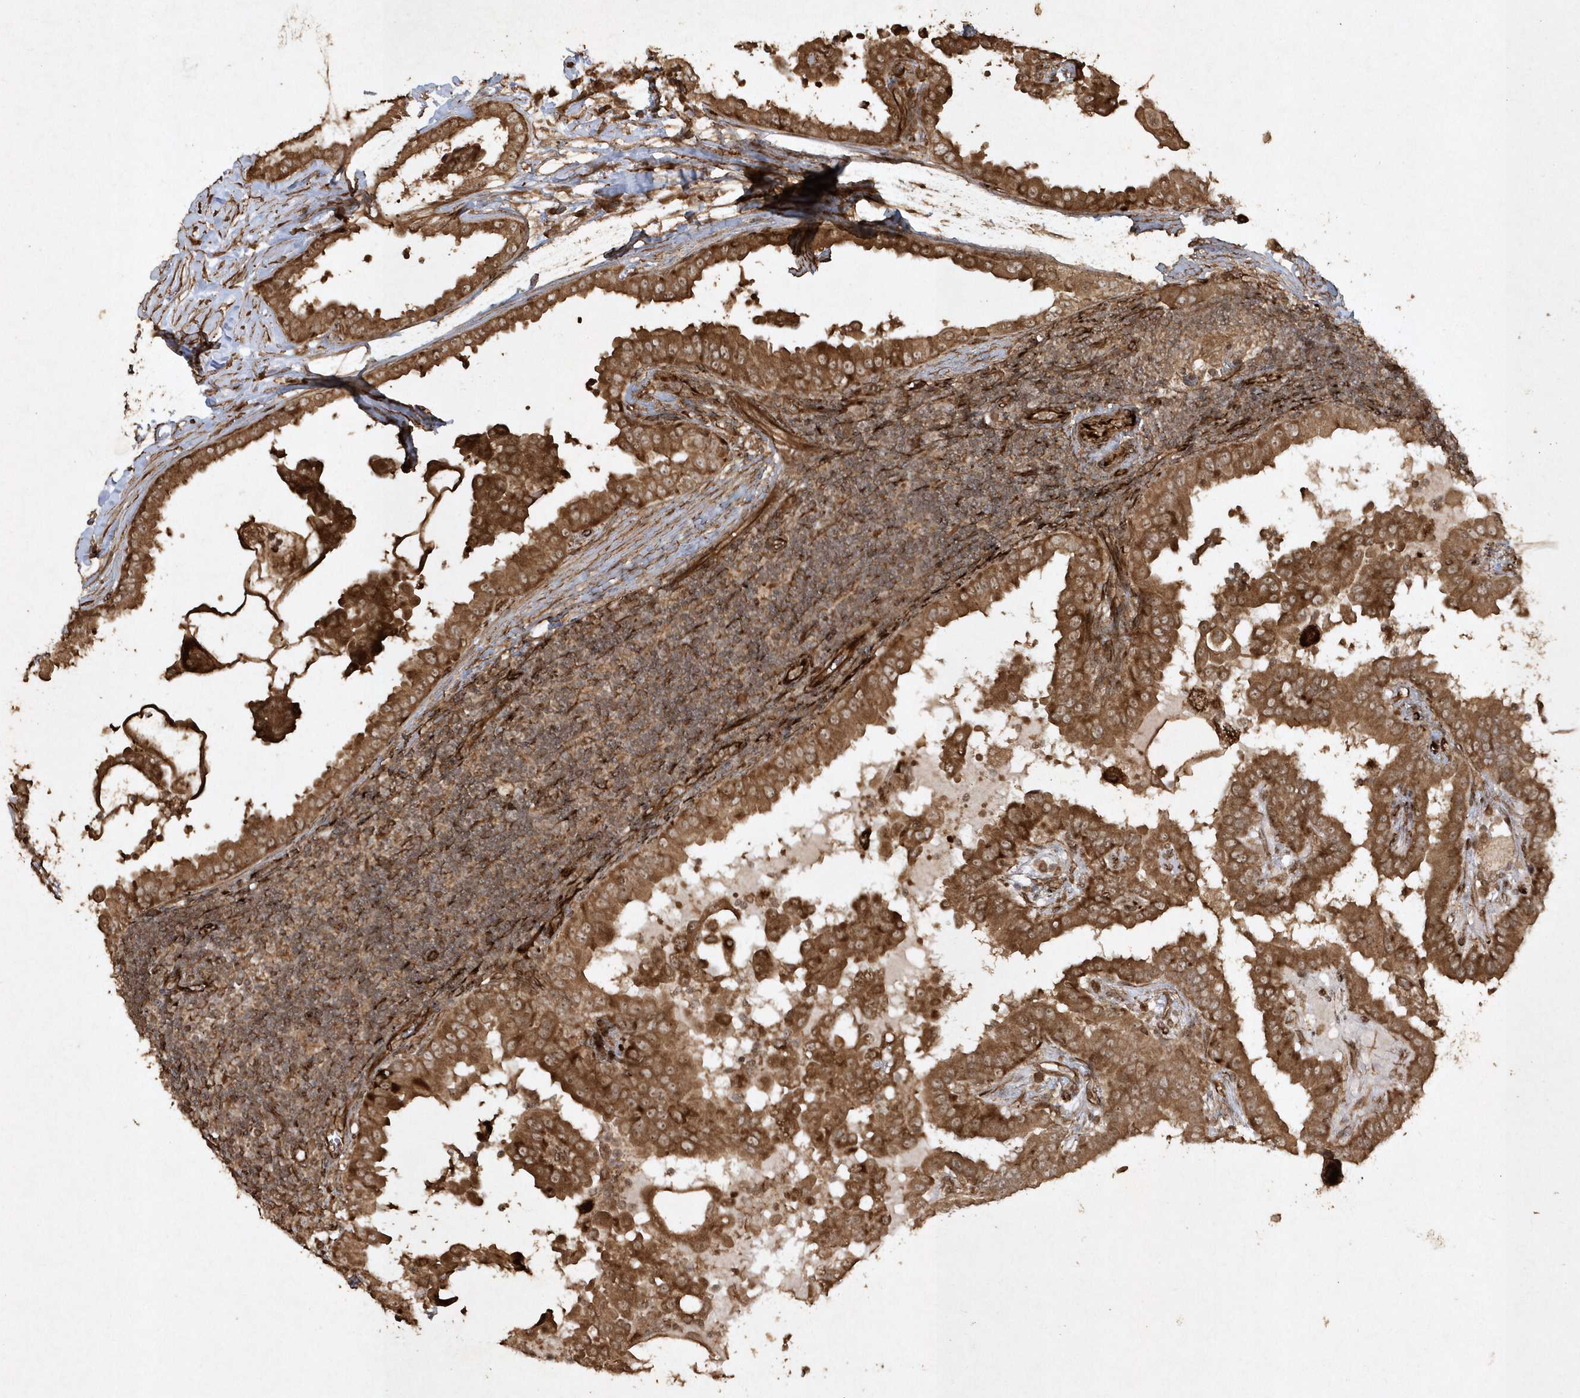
{"staining": {"intensity": "moderate", "quantity": ">75%", "location": "cytoplasmic/membranous"}, "tissue": "thyroid cancer", "cell_type": "Tumor cells", "image_type": "cancer", "snomed": [{"axis": "morphology", "description": "Papillary adenocarcinoma, NOS"}, {"axis": "topography", "description": "Thyroid gland"}], "caption": "Brown immunohistochemical staining in human papillary adenocarcinoma (thyroid) demonstrates moderate cytoplasmic/membranous expression in about >75% of tumor cells.", "gene": "AVPI1", "patient": {"sex": "male", "age": 33}}